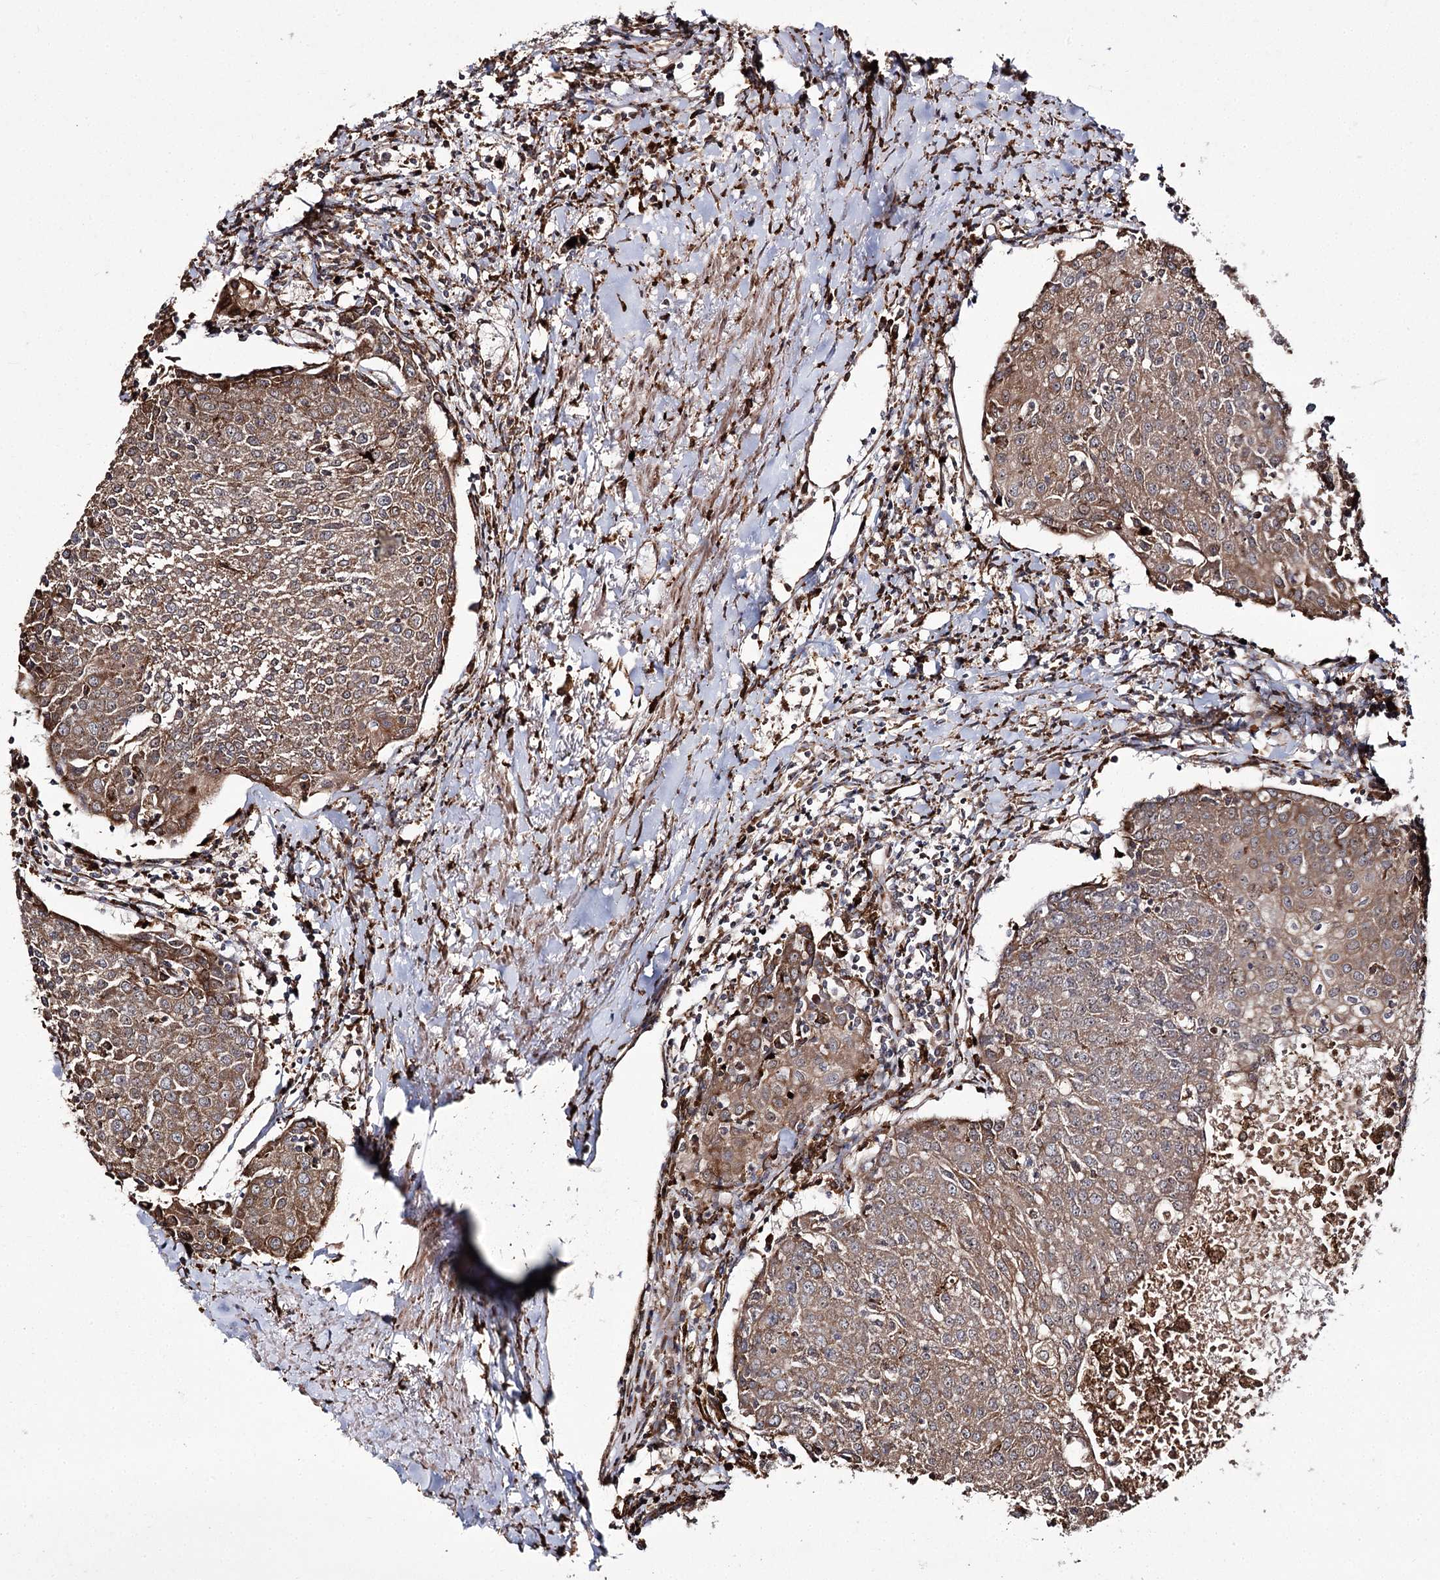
{"staining": {"intensity": "moderate", "quantity": ">75%", "location": "cytoplasmic/membranous"}, "tissue": "urothelial cancer", "cell_type": "Tumor cells", "image_type": "cancer", "snomed": [{"axis": "morphology", "description": "Urothelial carcinoma, High grade"}, {"axis": "topography", "description": "Urinary bladder"}], "caption": "Protein staining of urothelial cancer tissue displays moderate cytoplasmic/membranous staining in about >75% of tumor cells.", "gene": "FANCL", "patient": {"sex": "female", "age": 85}}